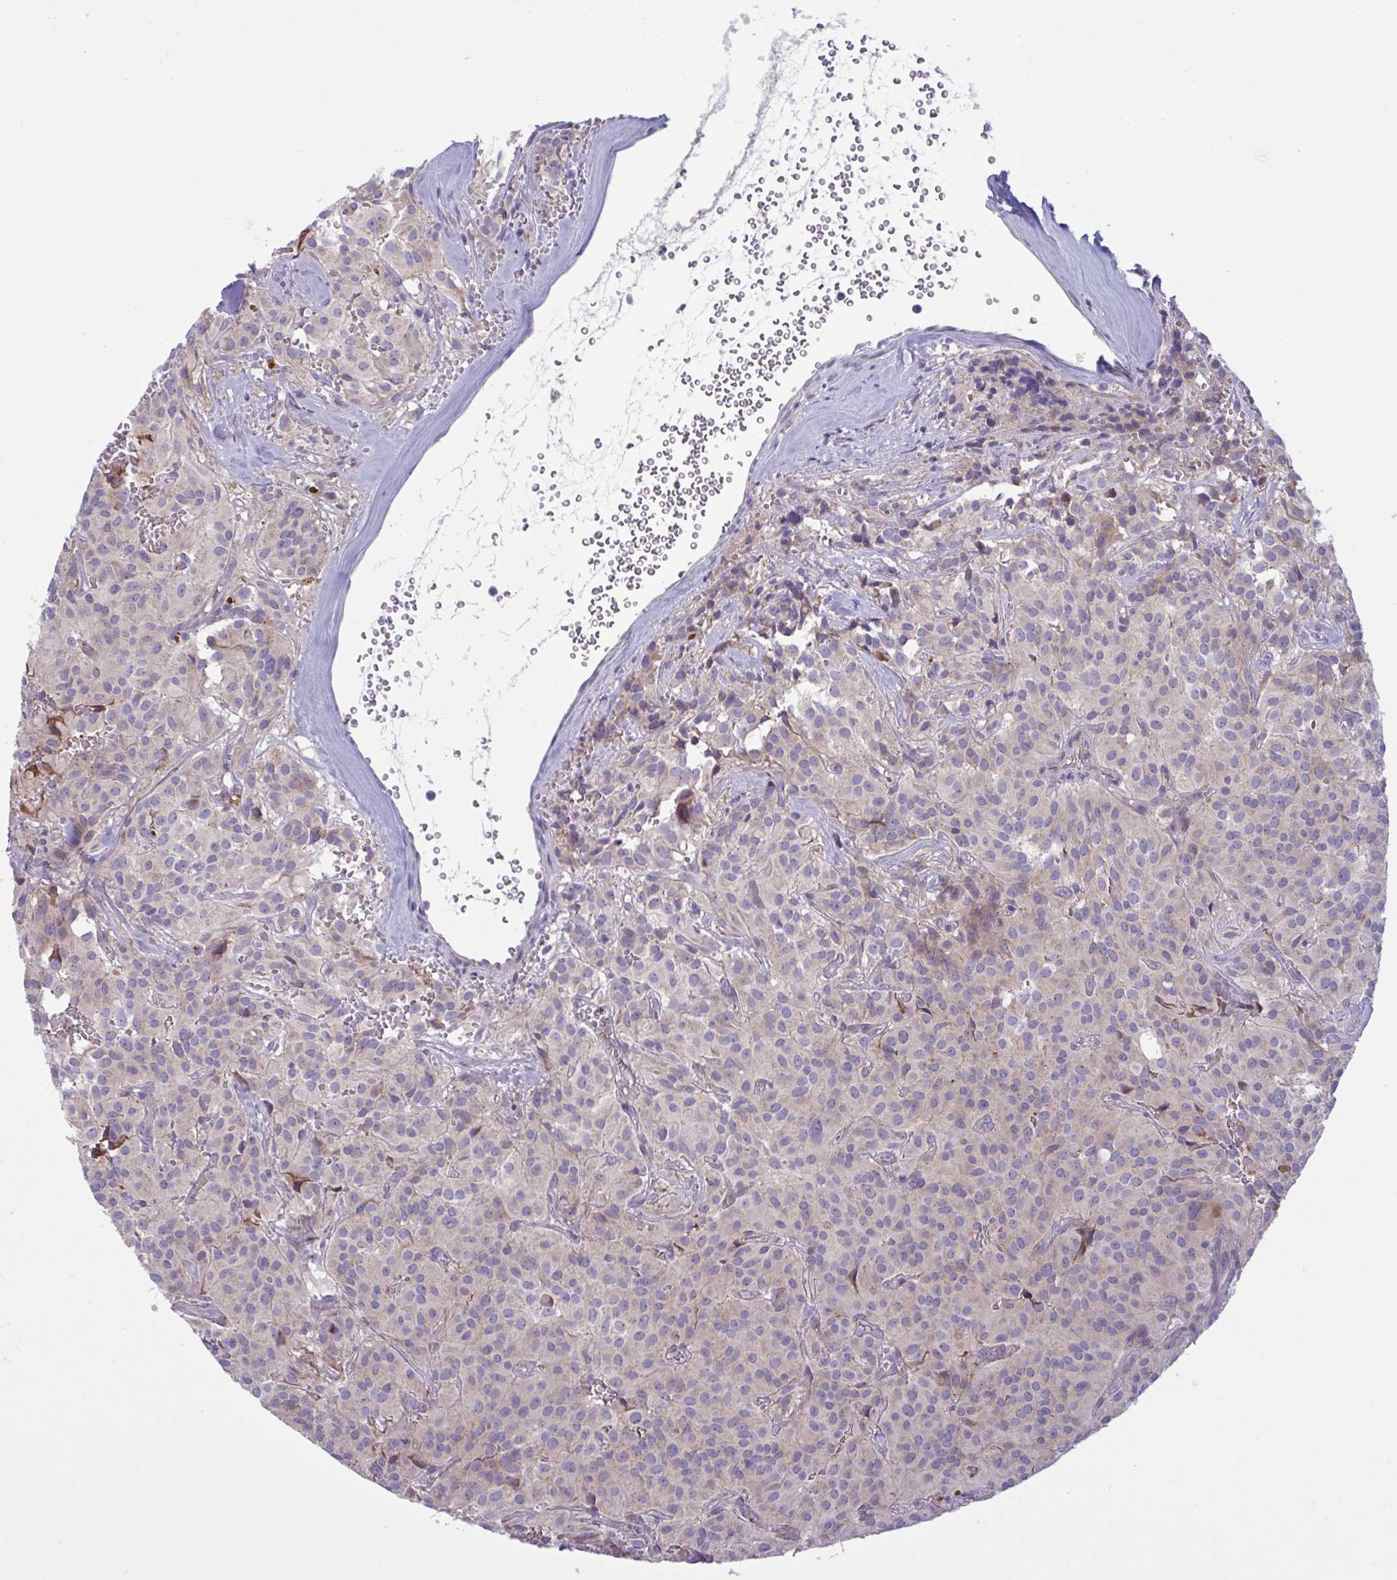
{"staining": {"intensity": "weak", "quantity": "<25%", "location": "cytoplasmic/membranous"}, "tissue": "glioma", "cell_type": "Tumor cells", "image_type": "cancer", "snomed": [{"axis": "morphology", "description": "Glioma, malignant, Low grade"}, {"axis": "topography", "description": "Brain"}], "caption": "IHC of glioma demonstrates no positivity in tumor cells.", "gene": "VWC2", "patient": {"sex": "male", "age": 42}}